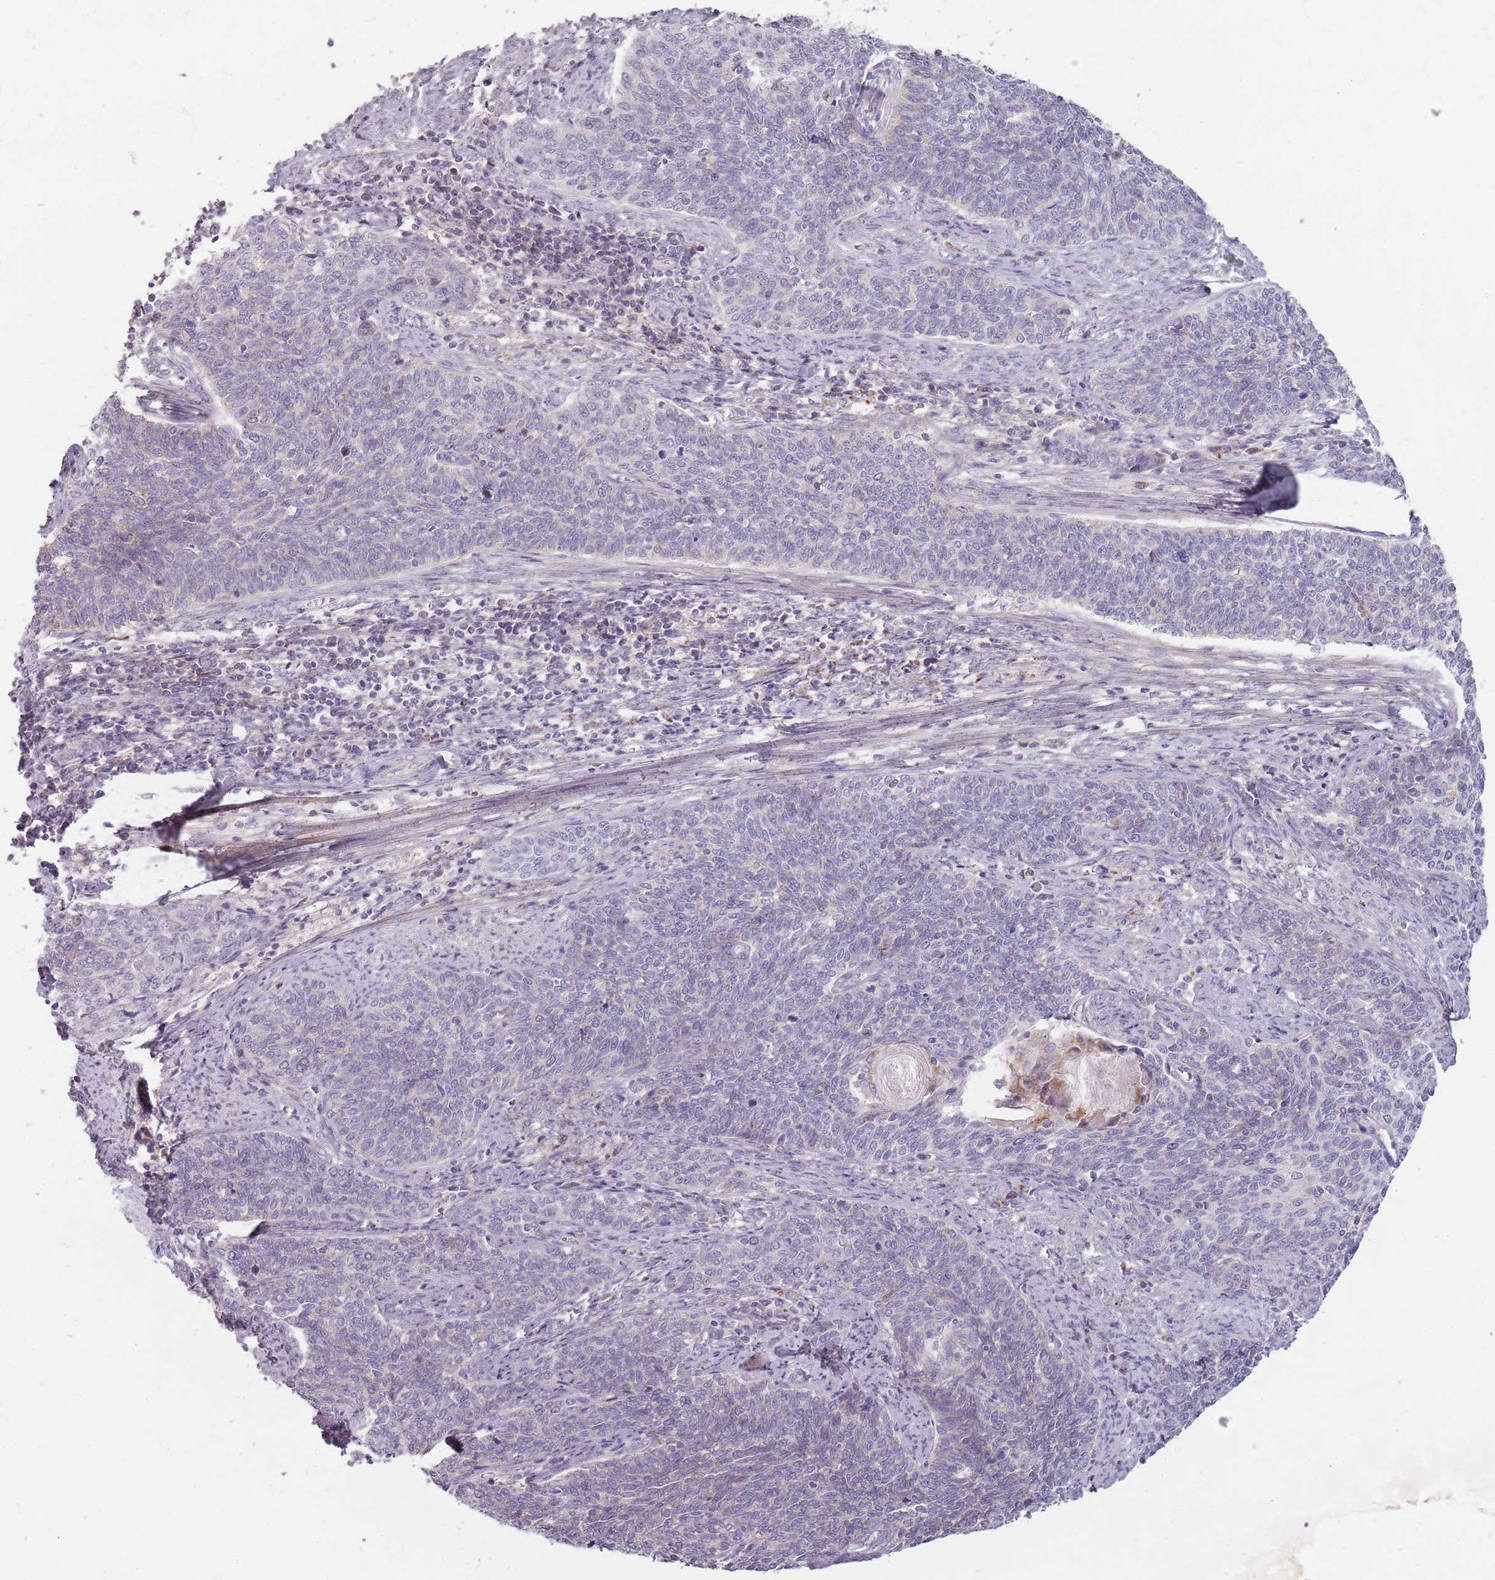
{"staining": {"intensity": "negative", "quantity": "none", "location": "none"}, "tissue": "cervical cancer", "cell_type": "Tumor cells", "image_type": "cancer", "snomed": [{"axis": "morphology", "description": "Squamous cell carcinoma, NOS"}, {"axis": "topography", "description": "Cervix"}], "caption": "Tumor cells are negative for protein expression in human cervical cancer.", "gene": "SYNGR3", "patient": {"sex": "female", "age": 39}}